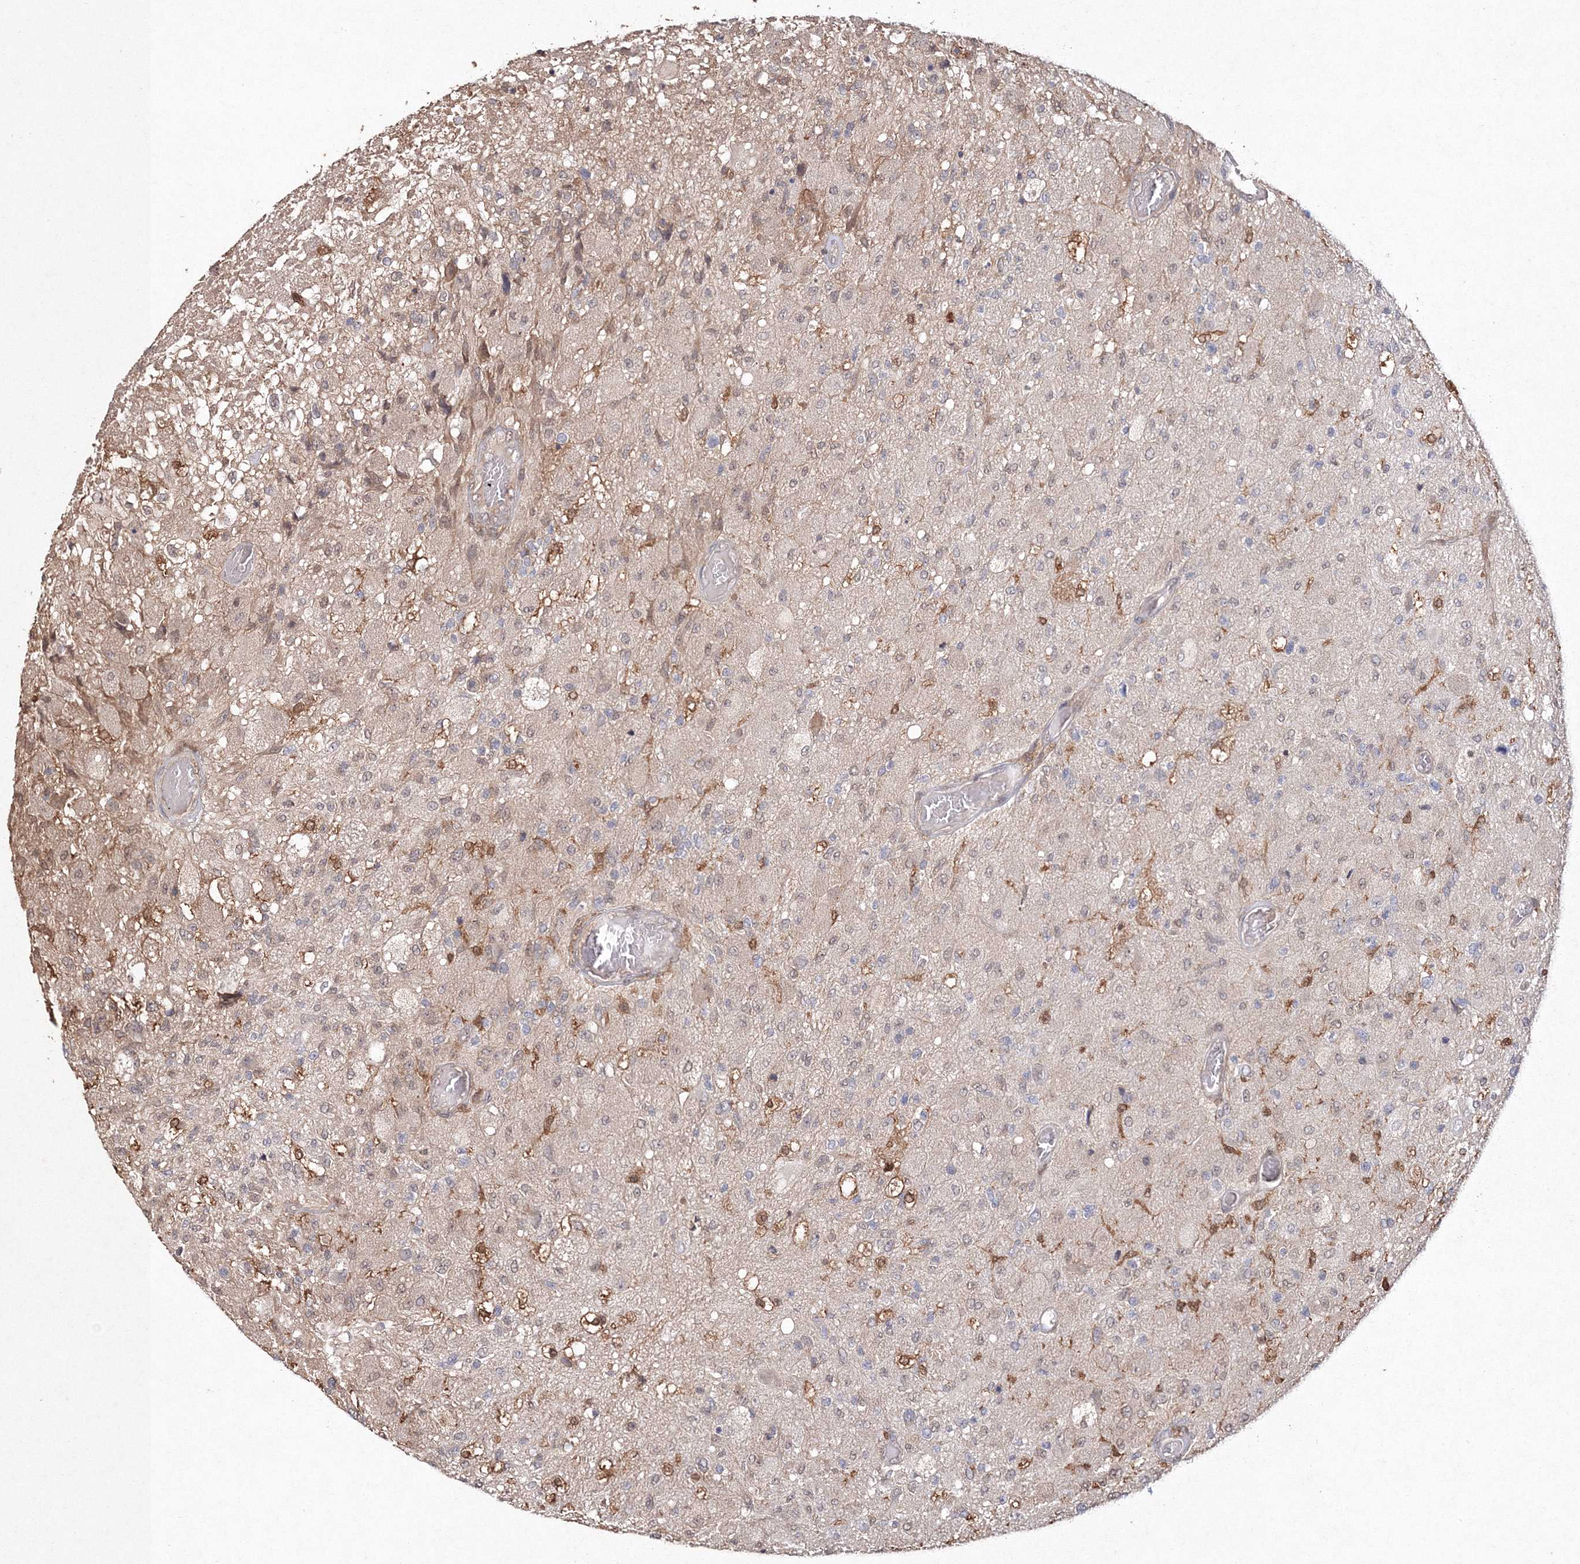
{"staining": {"intensity": "negative", "quantity": "none", "location": "none"}, "tissue": "glioma", "cell_type": "Tumor cells", "image_type": "cancer", "snomed": [{"axis": "morphology", "description": "Normal tissue, NOS"}, {"axis": "morphology", "description": "Glioma, malignant, High grade"}, {"axis": "topography", "description": "Cerebral cortex"}], "caption": "This photomicrograph is of glioma stained with immunohistochemistry to label a protein in brown with the nuclei are counter-stained blue. There is no positivity in tumor cells.", "gene": "S100A11", "patient": {"sex": "male", "age": 77}}